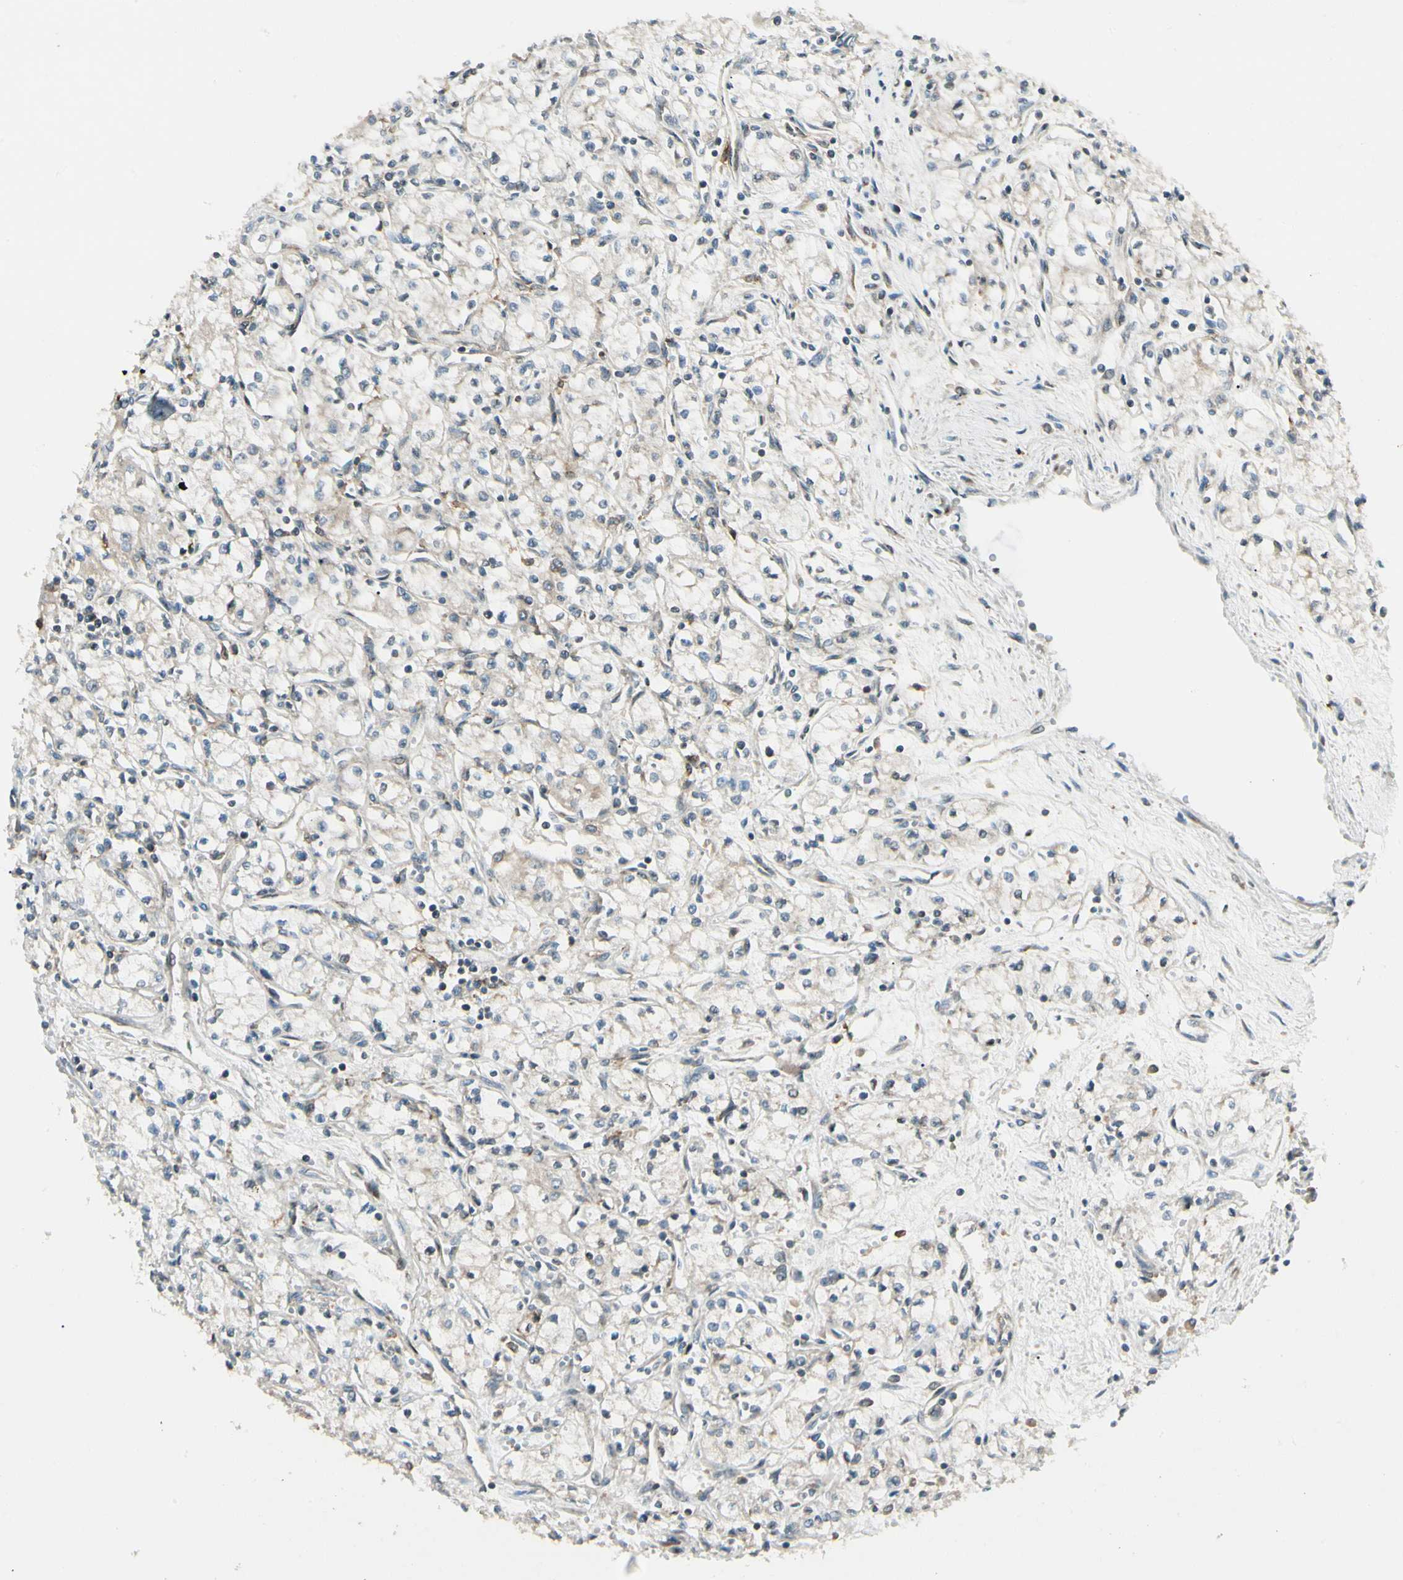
{"staining": {"intensity": "weak", "quantity": "25%-75%", "location": "cytoplasmic/membranous"}, "tissue": "renal cancer", "cell_type": "Tumor cells", "image_type": "cancer", "snomed": [{"axis": "morphology", "description": "Normal tissue, NOS"}, {"axis": "morphology", "description": "Adenocarcinoma, NOS"}, {"axis": "topography", "description": "Kidney"}], "caption": "Immunohistochemistry (IHC) (DAB) staining of human renal adenocarcinoma displays weak cytoplasmic/membranous protein positivity in about 25%-75% of tumor cells.", "gene": "MRPL9", "patient": {"sex": "male", "age": 59}}